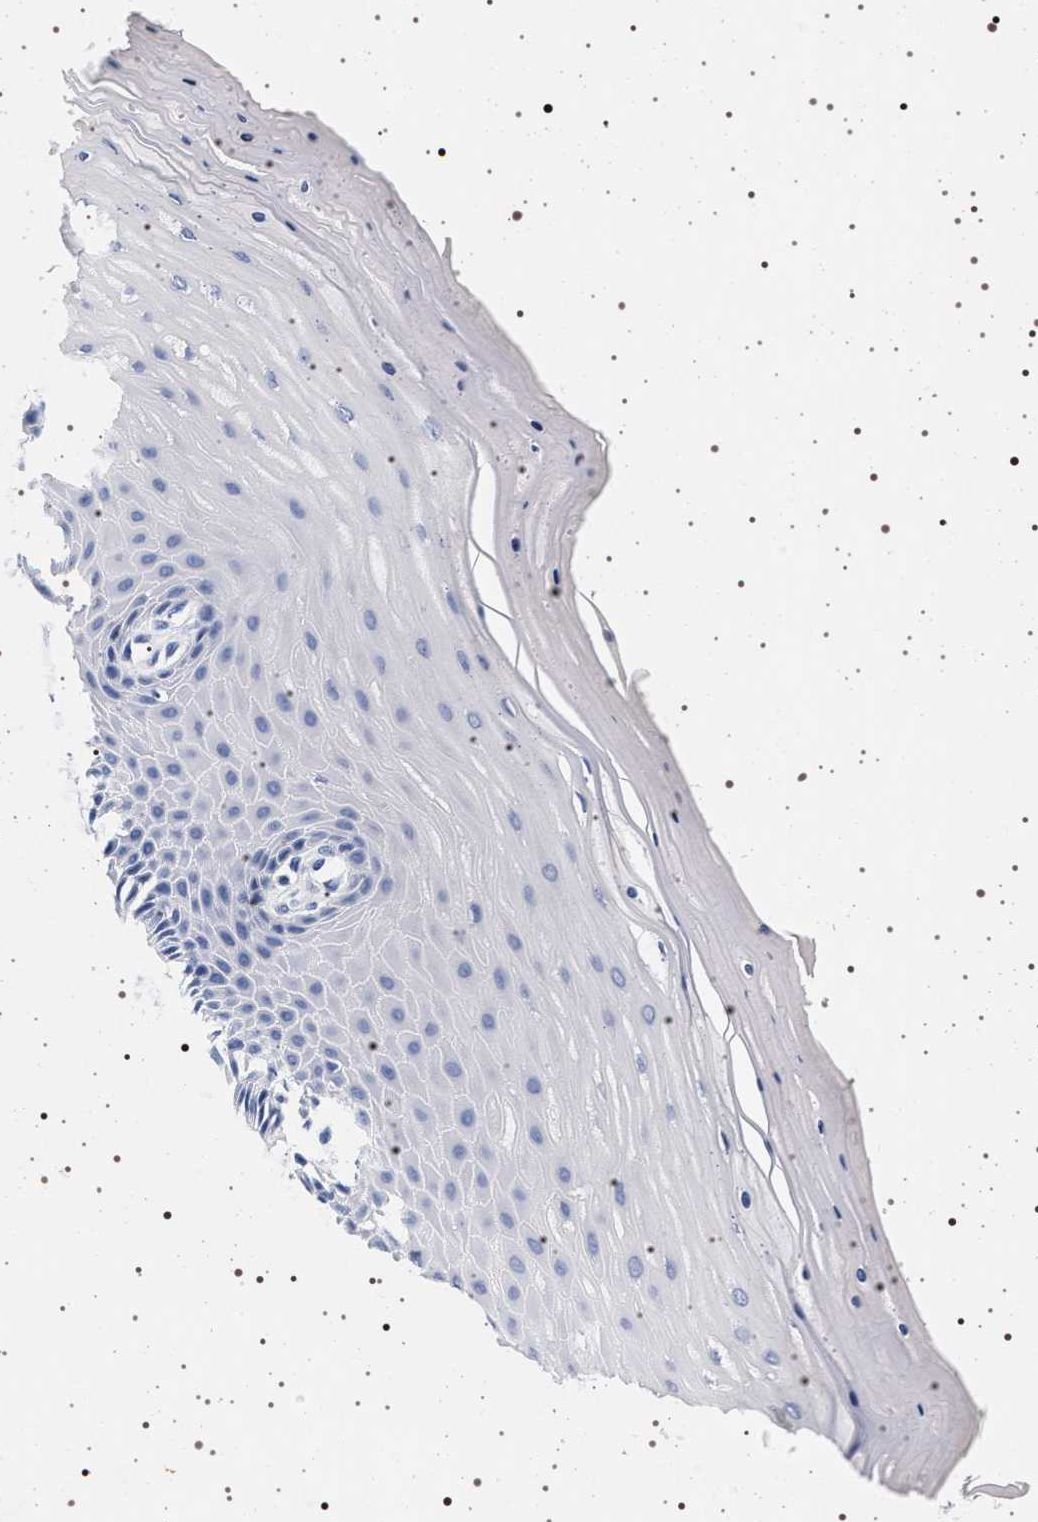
{"staining": {"intensity": "negative", "quantity": "none", "location": "none"}, "tissue": "cervix", "cell_type": "Glandular cells", "image_type": "normal", "snomed": [{"axis": "morphology", "description": "Normal tissue, NOS"}, {"axis": "topography", "description": "Cervix"}], "caption": "This is a image of immunohistochemistry staining of benign cervix, which shows no staining in glandular cells. (DAB immunohistochemistry (IHC), high magnification).", "gene": "SYN1", "patient": {"sex": "female", "age": 55}}